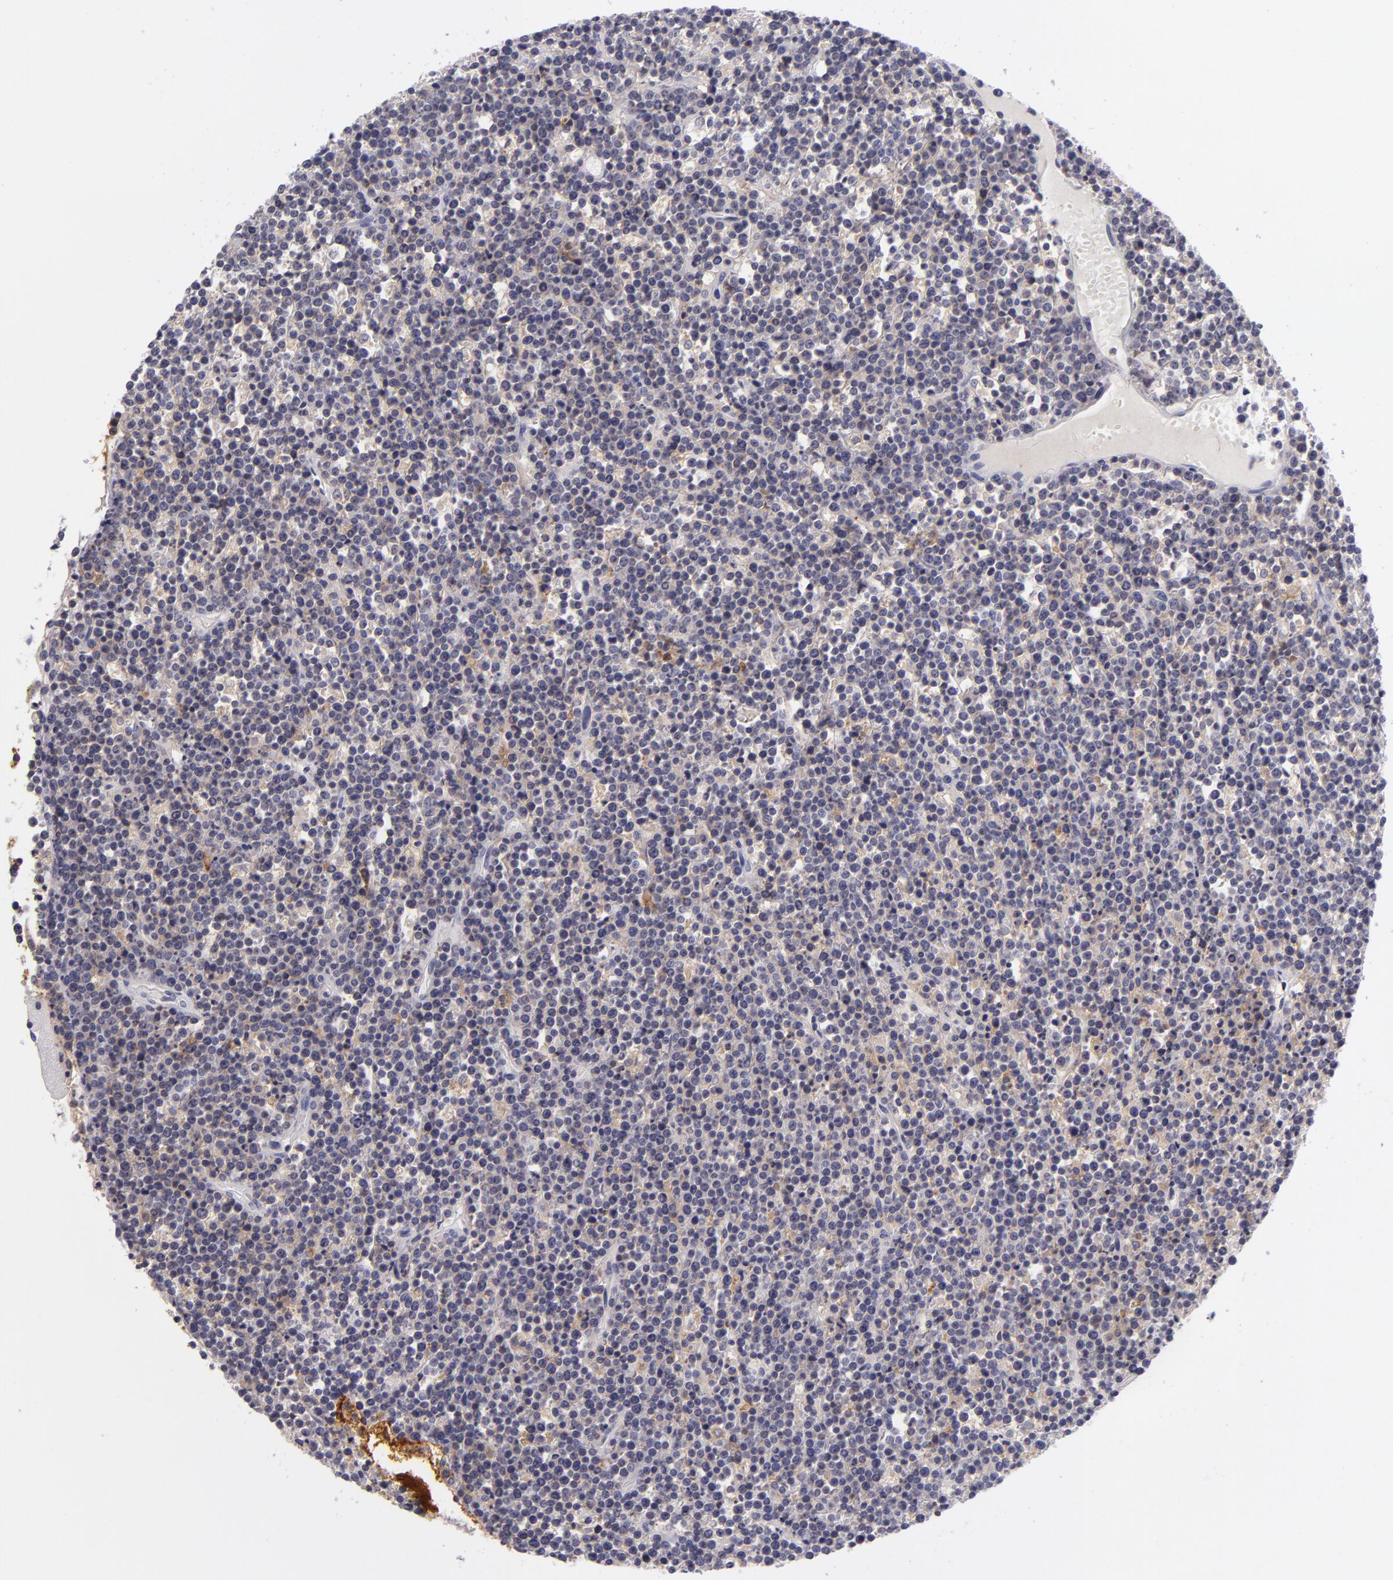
{"staining": {"intensity": "weak", "quantity": "25%-75%", "location": "cytoplasmic/membranous"}, "tissue": "lymphoma", "cell_type": "Tumor cells", "image_type": "cancer", "snomed": [{"axis": "morphology", "description": "Malignant lymphoma, non-Hodgkin's type, High grade"}, {"axis": "topography", "description": "Ovary"}], "caption": "Tumor cells demonstrate low levels of weak cytoplasmic/membranous positivity in about 25%-75% of cells in human high-grade malignant lymphoma, non-Hodgkin's type.", "gene": "CD48", "patient": {"sex": "female", "age": 56}}